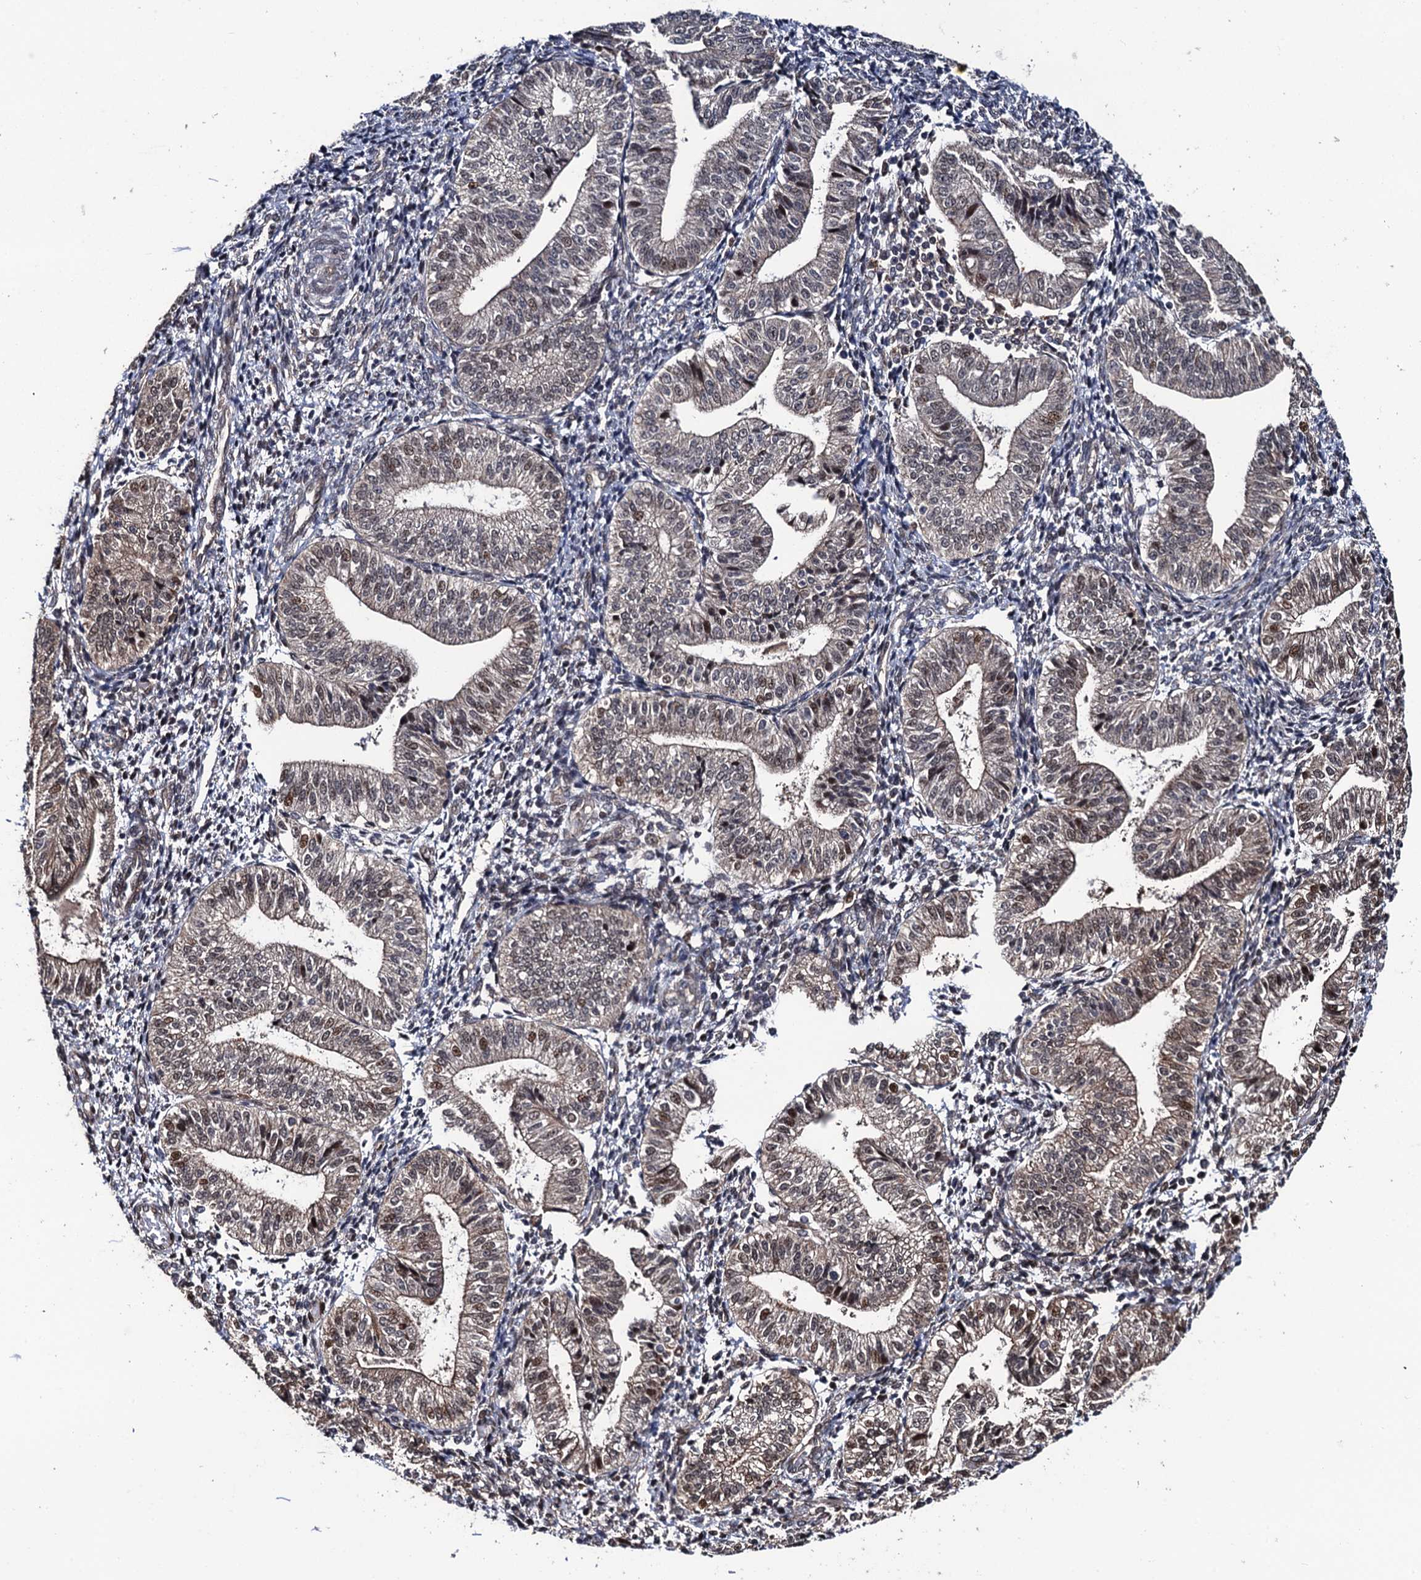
{"staining": {"intensity": "weak", "quantity": "25%-75%", "location": "cytoplasmic/membranous"}, "tissue": "endometrium", "cell_type": "Cells in endometrial stroma", "image_type": "normal", "snomed": [{"axis": "morphology", "description": "Normal tissue, NOS"}, {"axis": "topography", "description": "Endometrium"}], "caption": "Protein expression analysis of unremarkable human endometrium reveals weak cytoplasmic/membranous staining in about 25%-75% of cells in endometrial stroma. Nuclei are stained in blue.", "gene": "CDC23", "patient": {"sex": "female", "age": 34}}